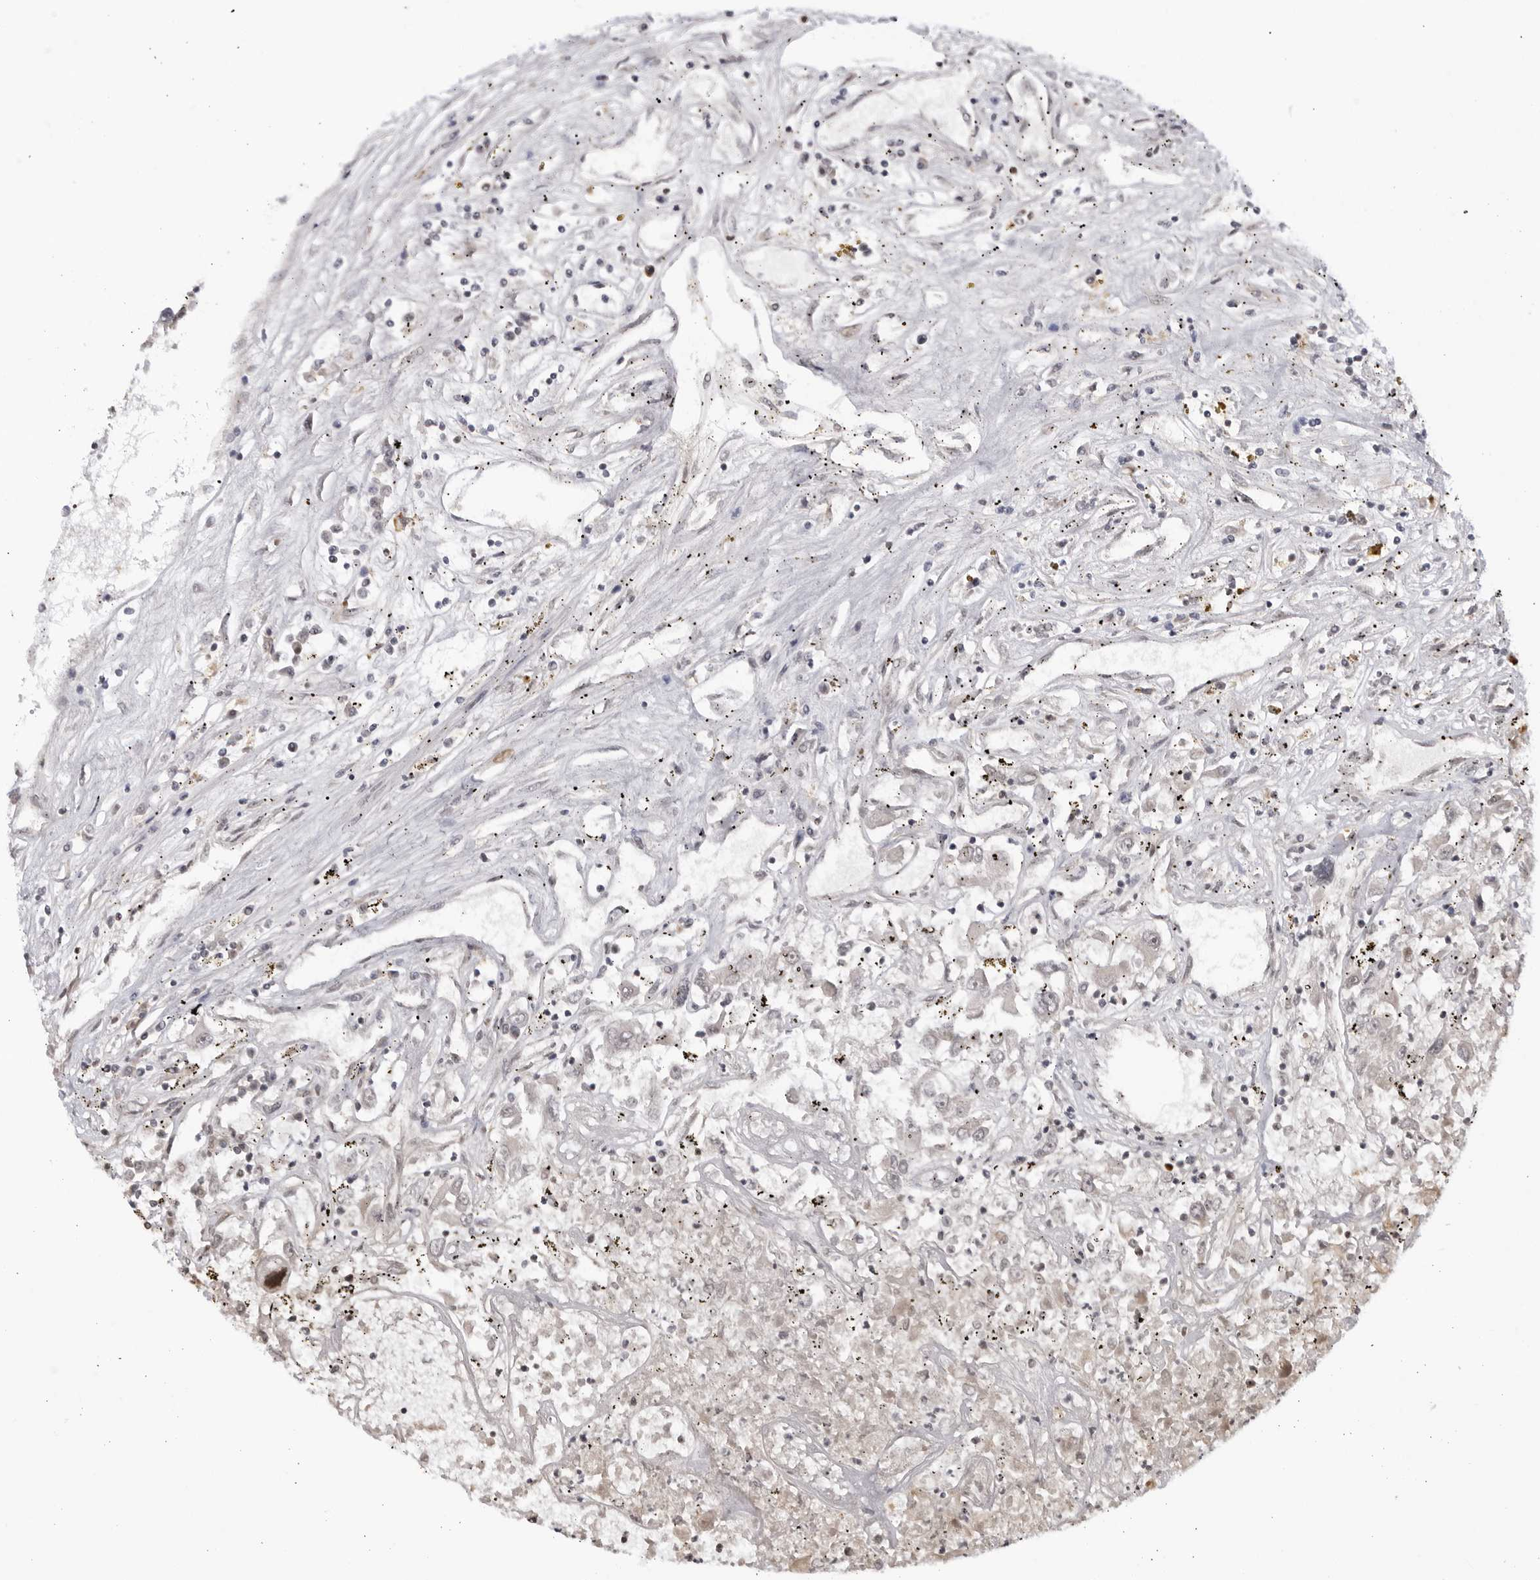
{"staining": {"intensity": "negative", "quantity": "none", "location": "none"}, "tissue": "renal cancer", "cell_type": "Tumor cells", "image_type": "cancer", "snomed": [{"axis": "morphology", "description": "Adenocarcinoma, NOS"}, {"axis": "topography", "description": "Kidney"}], "caption": "Photomicrograph shows no significant protein staining in tumor cells of renal adenocarcinoma.", "gene": "RASGEF1C", "patient": {"sex": "female", "age": 52}}